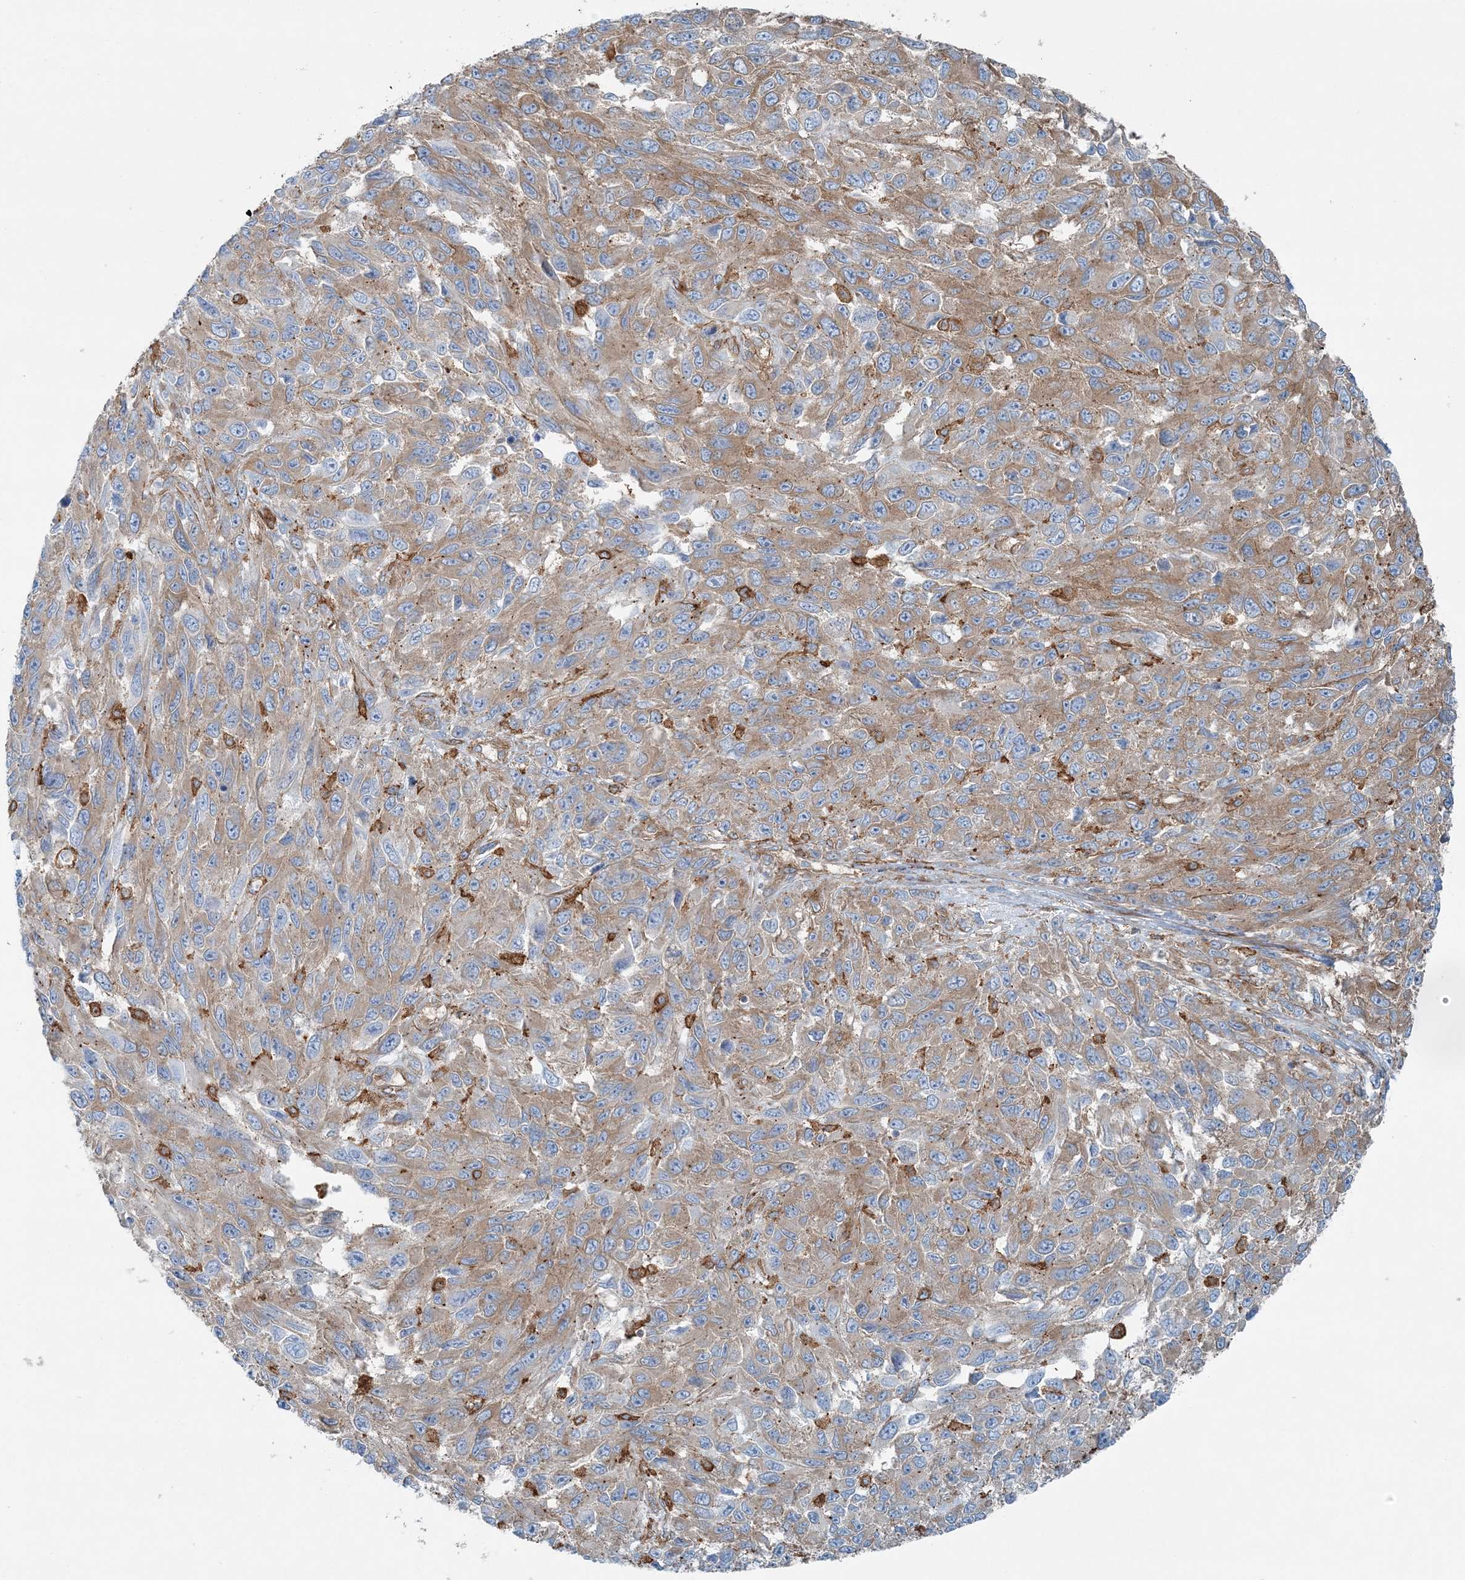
{"staining": {"intensity": "moderate", "quantity": ">75%", "location": "cytoplasmic/membranous"}, "tissue": "melanoma", "cell_type": "Tumor cells", "image_type": "cancer", "snomed": [{"axis": "morphology", "description": "Malignant melanoma, NOS"}, {"axis": "topography", "description": "Skin"}], "caption": "Protein analysis of malignant melanoma tissue reveals moderate cytoplasmic/membranous expression in about >75% of tumor cells.", "gene": "SNX2", "patient": {"sex": "female", "age": 96}}